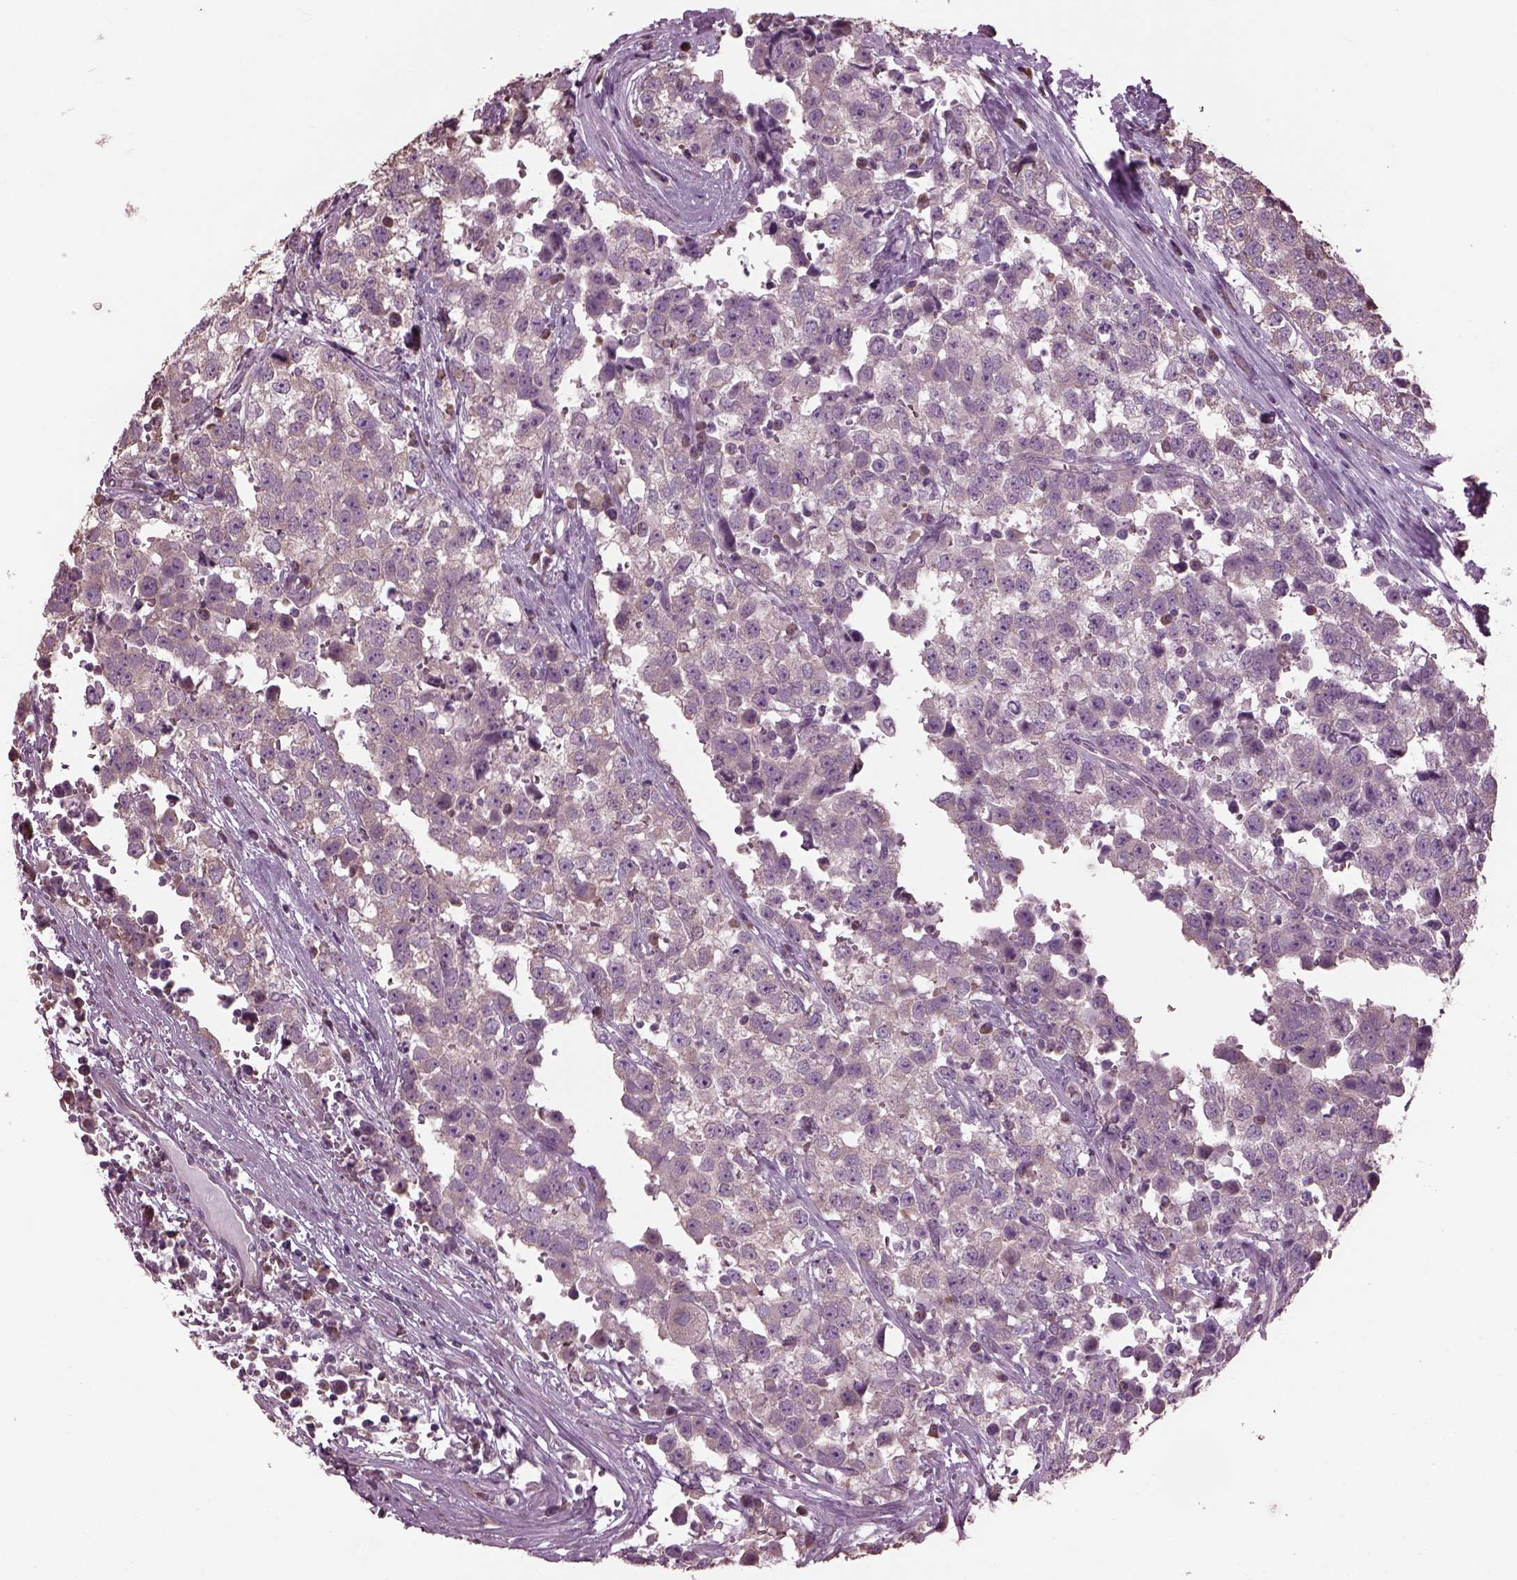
{"staining": {"intensity": "negative", "quantity": "none", "location": "none"}, "tissue": "testis cancer", "cell_type": "Tumor cells", "image_type": "cancer", "snomed": [{"axis": "morphology", "description": "Seminoma, NOS"}, {"axis": "topography", "description": "Testis"}], "caption": "Immunohistochemical staining of testis seminoma reveals no significant expression in tumor cells.", "gene": "CABP5", "patient": {"sex": "male", "age": 34}}